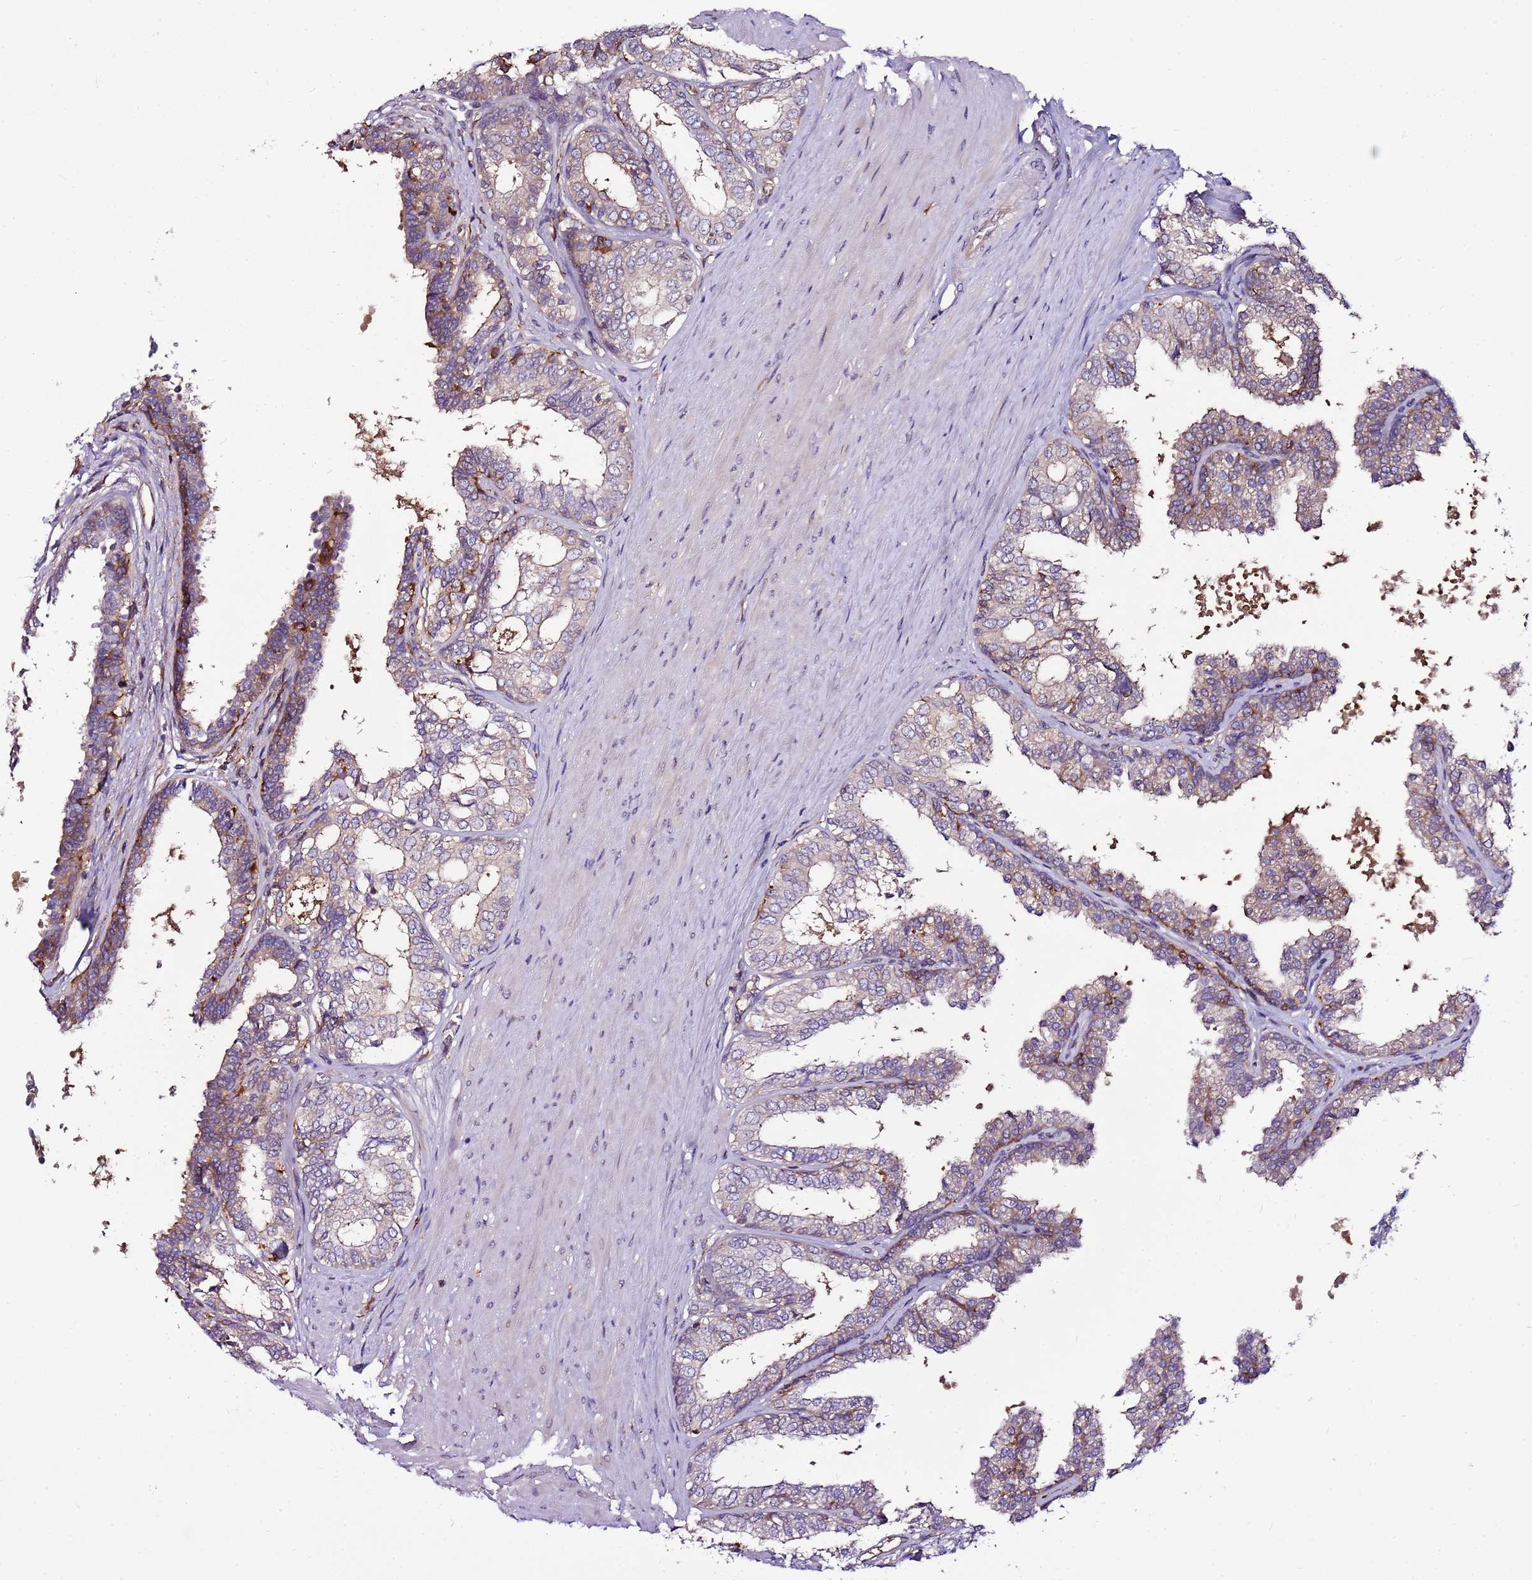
{"staining": {"intensity": "moderate", "quantity": "25%-75%", "location": "cytoplasmic/membranous"}, "tissue": "prostate", "cell_type": "Glandular cells", "image_type": "normal", "snomed": [{"axis": "morphology", "description": "Normal tissue, NOS"}, {"axis": "topography", "description": "Prostate"}], "caption": "Prostate stained with a brown dye demonstrates moderate cytoplasmic/membranous positive expression in about 25%-75% of glandular cells.", "gene": "ATXN2L", "patient": {"sex": "male", "age": 48}}